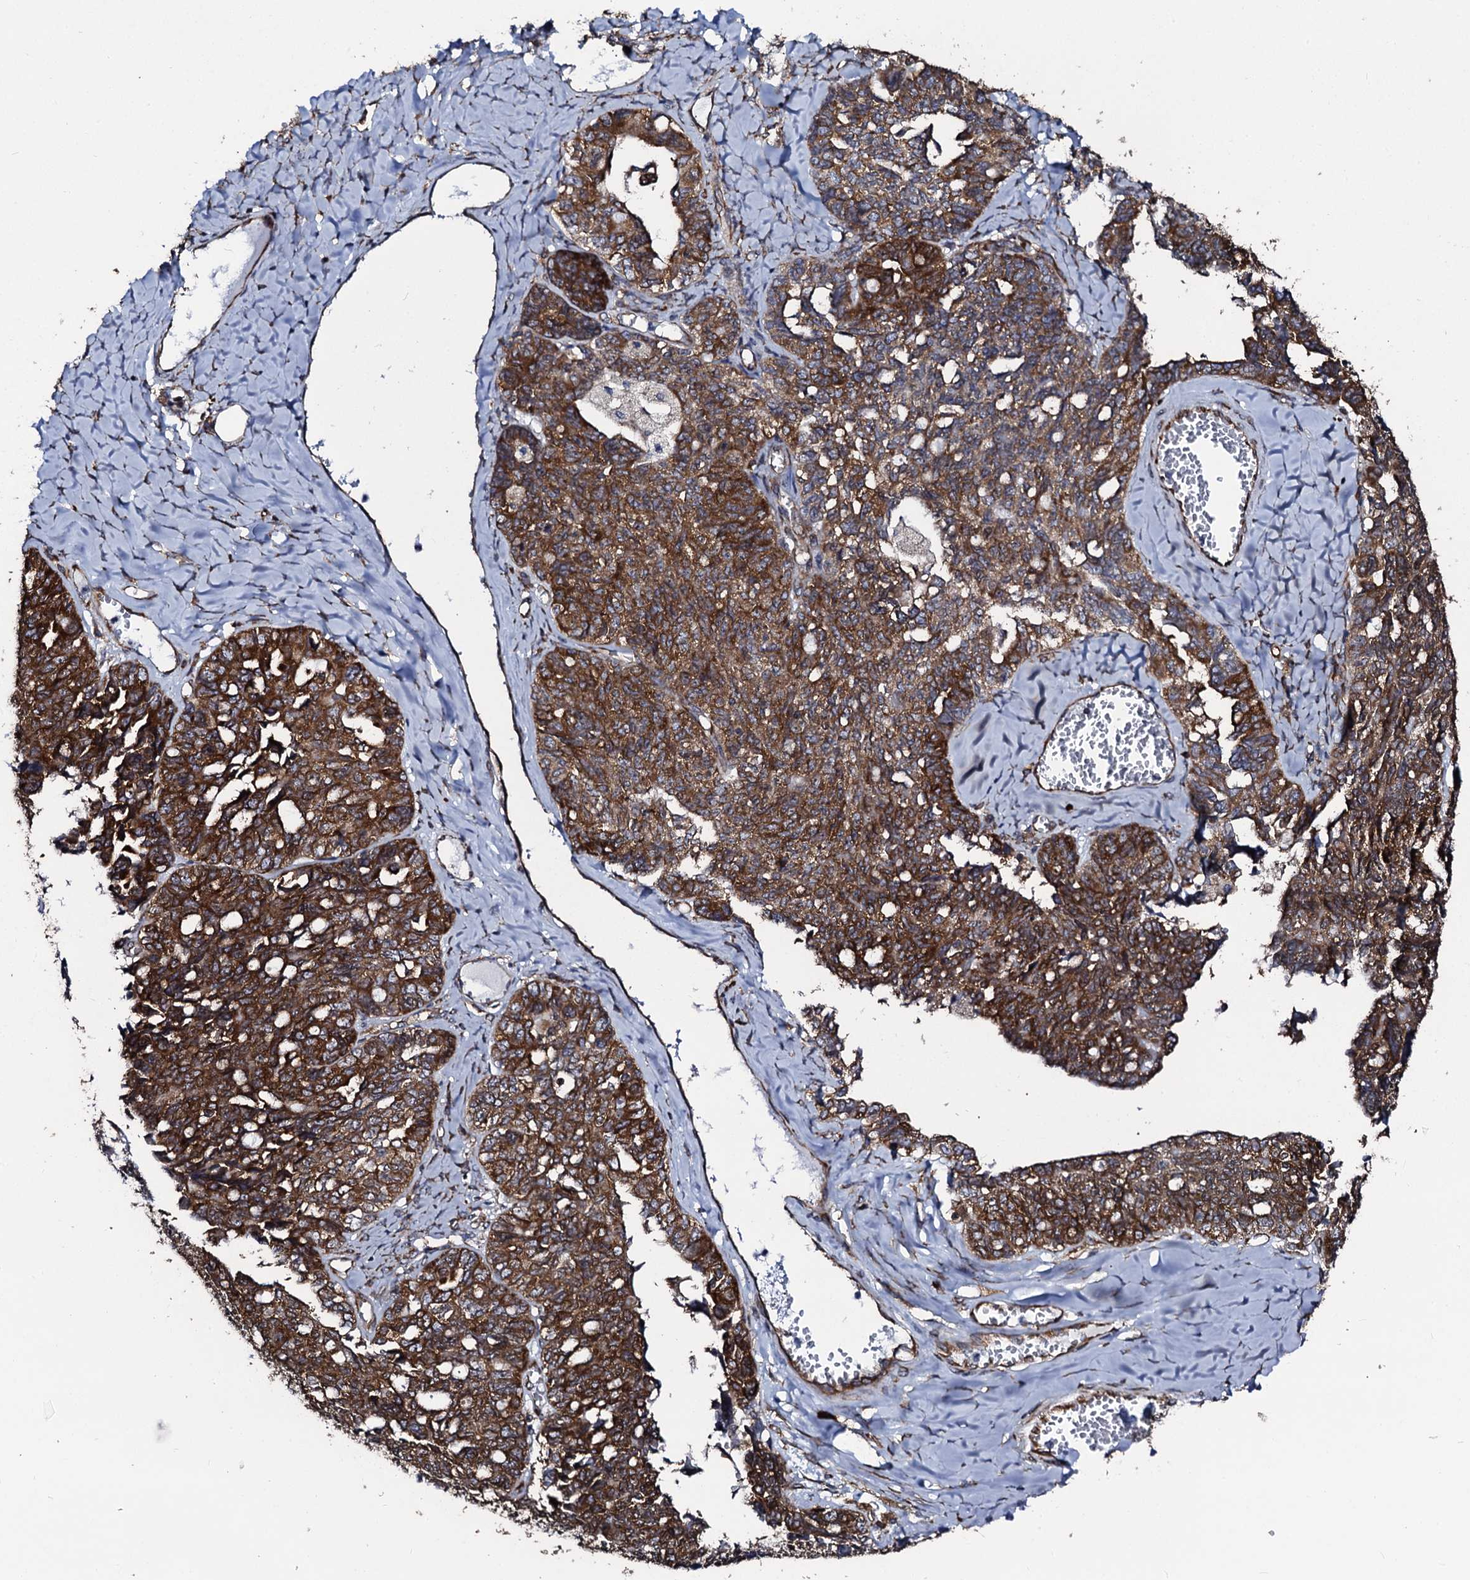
{"staining": {"intensity": "moderate", "quantity": ">75%", "location": "cytoplasmic/membranous"}, "tissue": "ovarian cancer", "cell_type": "Tumor cells", "image_type": "cancer", "snomed": [{"axis": "morphology", "description": "Cystadenocarcinoma, serous, NOS"}, {"axis": "topography", "description": "Ovary"}], "caption": "Immunohistochemical staining of ovarian cancer demonstrates moderate cytoplasmic/membranous protein expression in approximately >75% of tumor cells.", "gene": "SPTY2D1", "patient": {"sex": "female", "age": 79}}